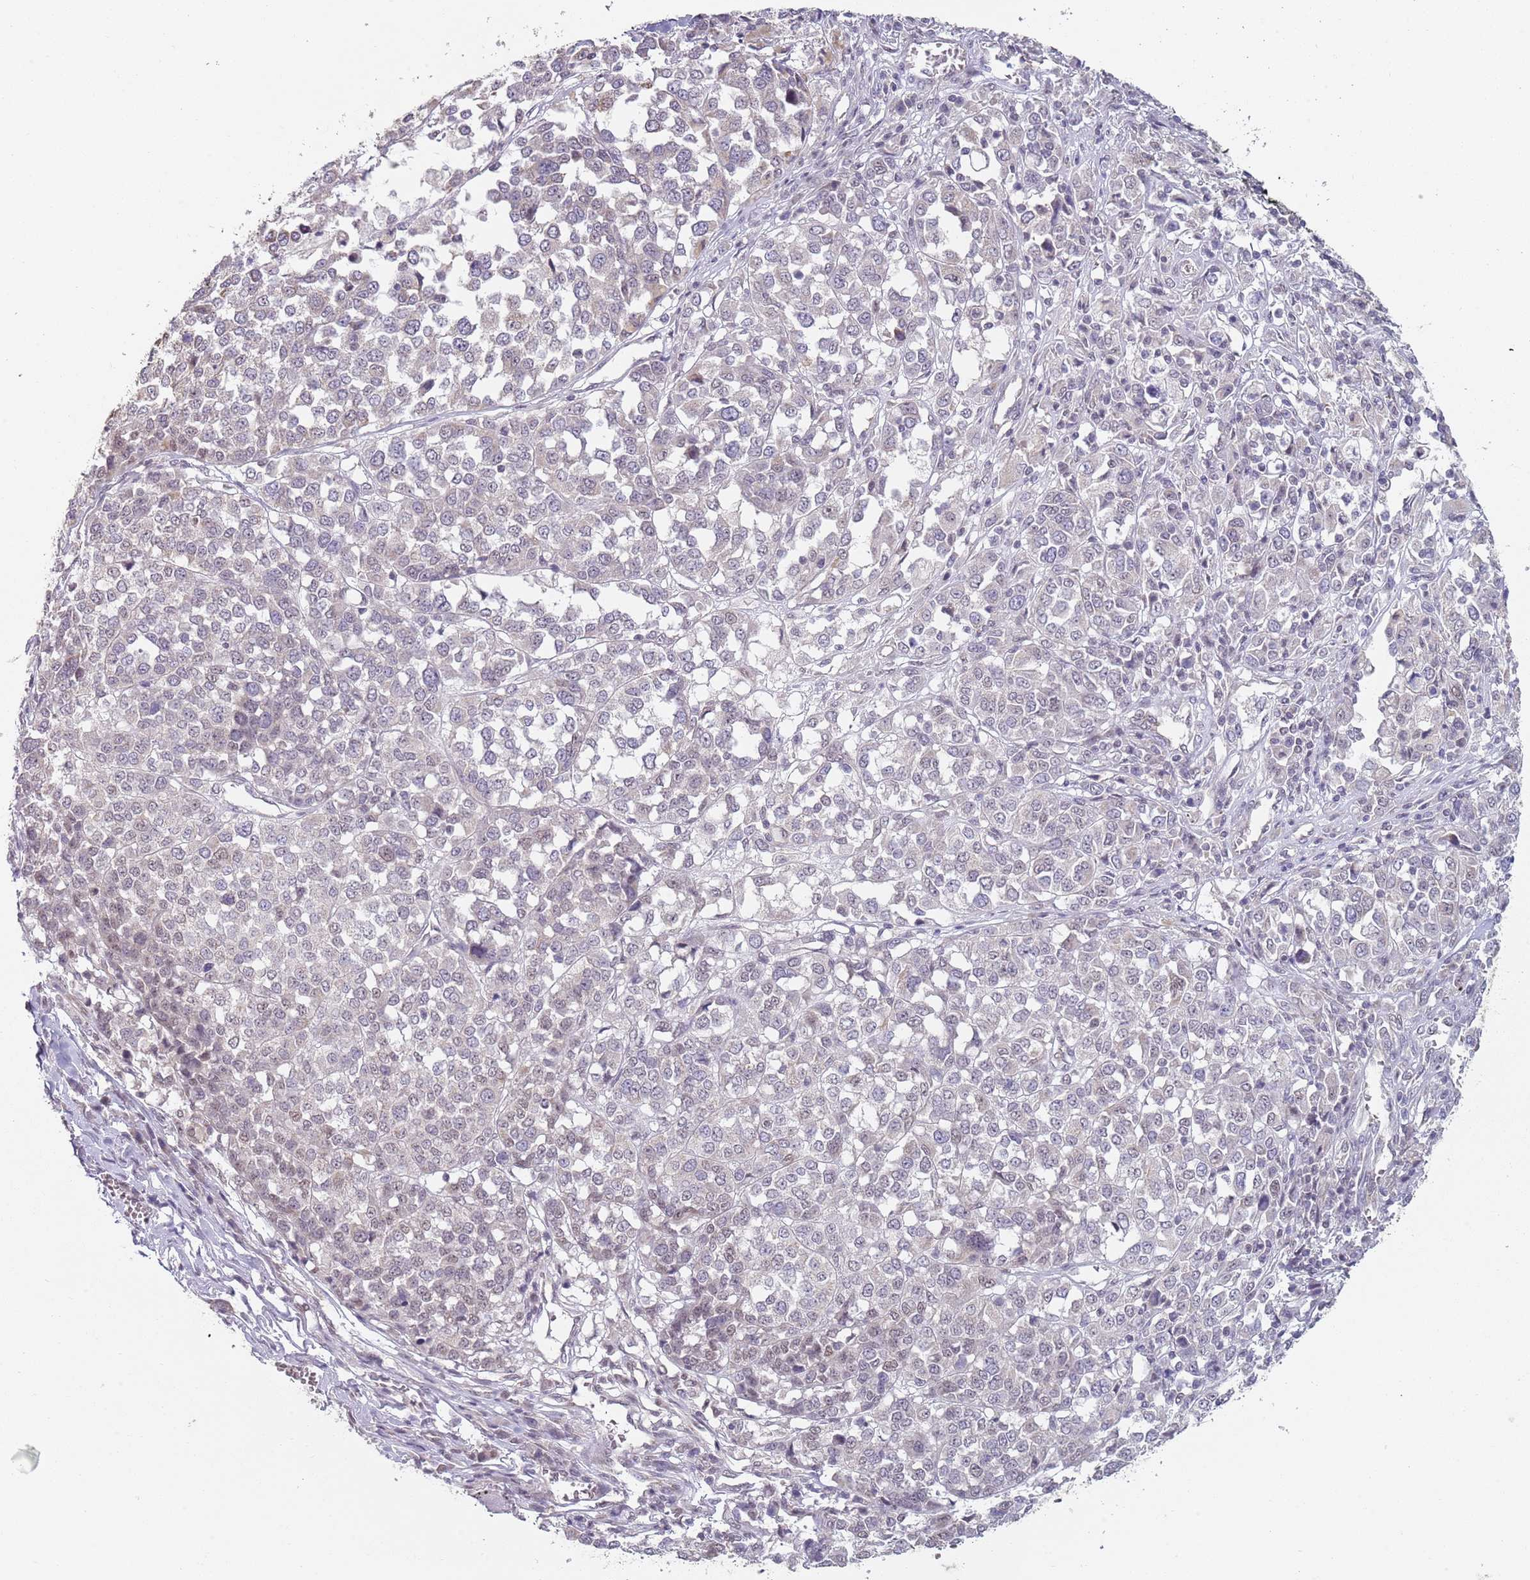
{"staining": {"intensity": "negative", "quantity": "none", "location": "none"}, "tissue": "melanoma", "cell_type": "Tumor cells", "image_type": "cancer", "snomed": [{"axis": "morphology", "description": "Malignant melanoma, Metastatic site"}, {"axis": "topography", "description": "Lymph node"}], "caption": "Immunohistochemistry of melanoma demonstrates no staining in tumor cells.", "gene": "SMARCAL1", "patient": {"sex": "male", "age": 44}}